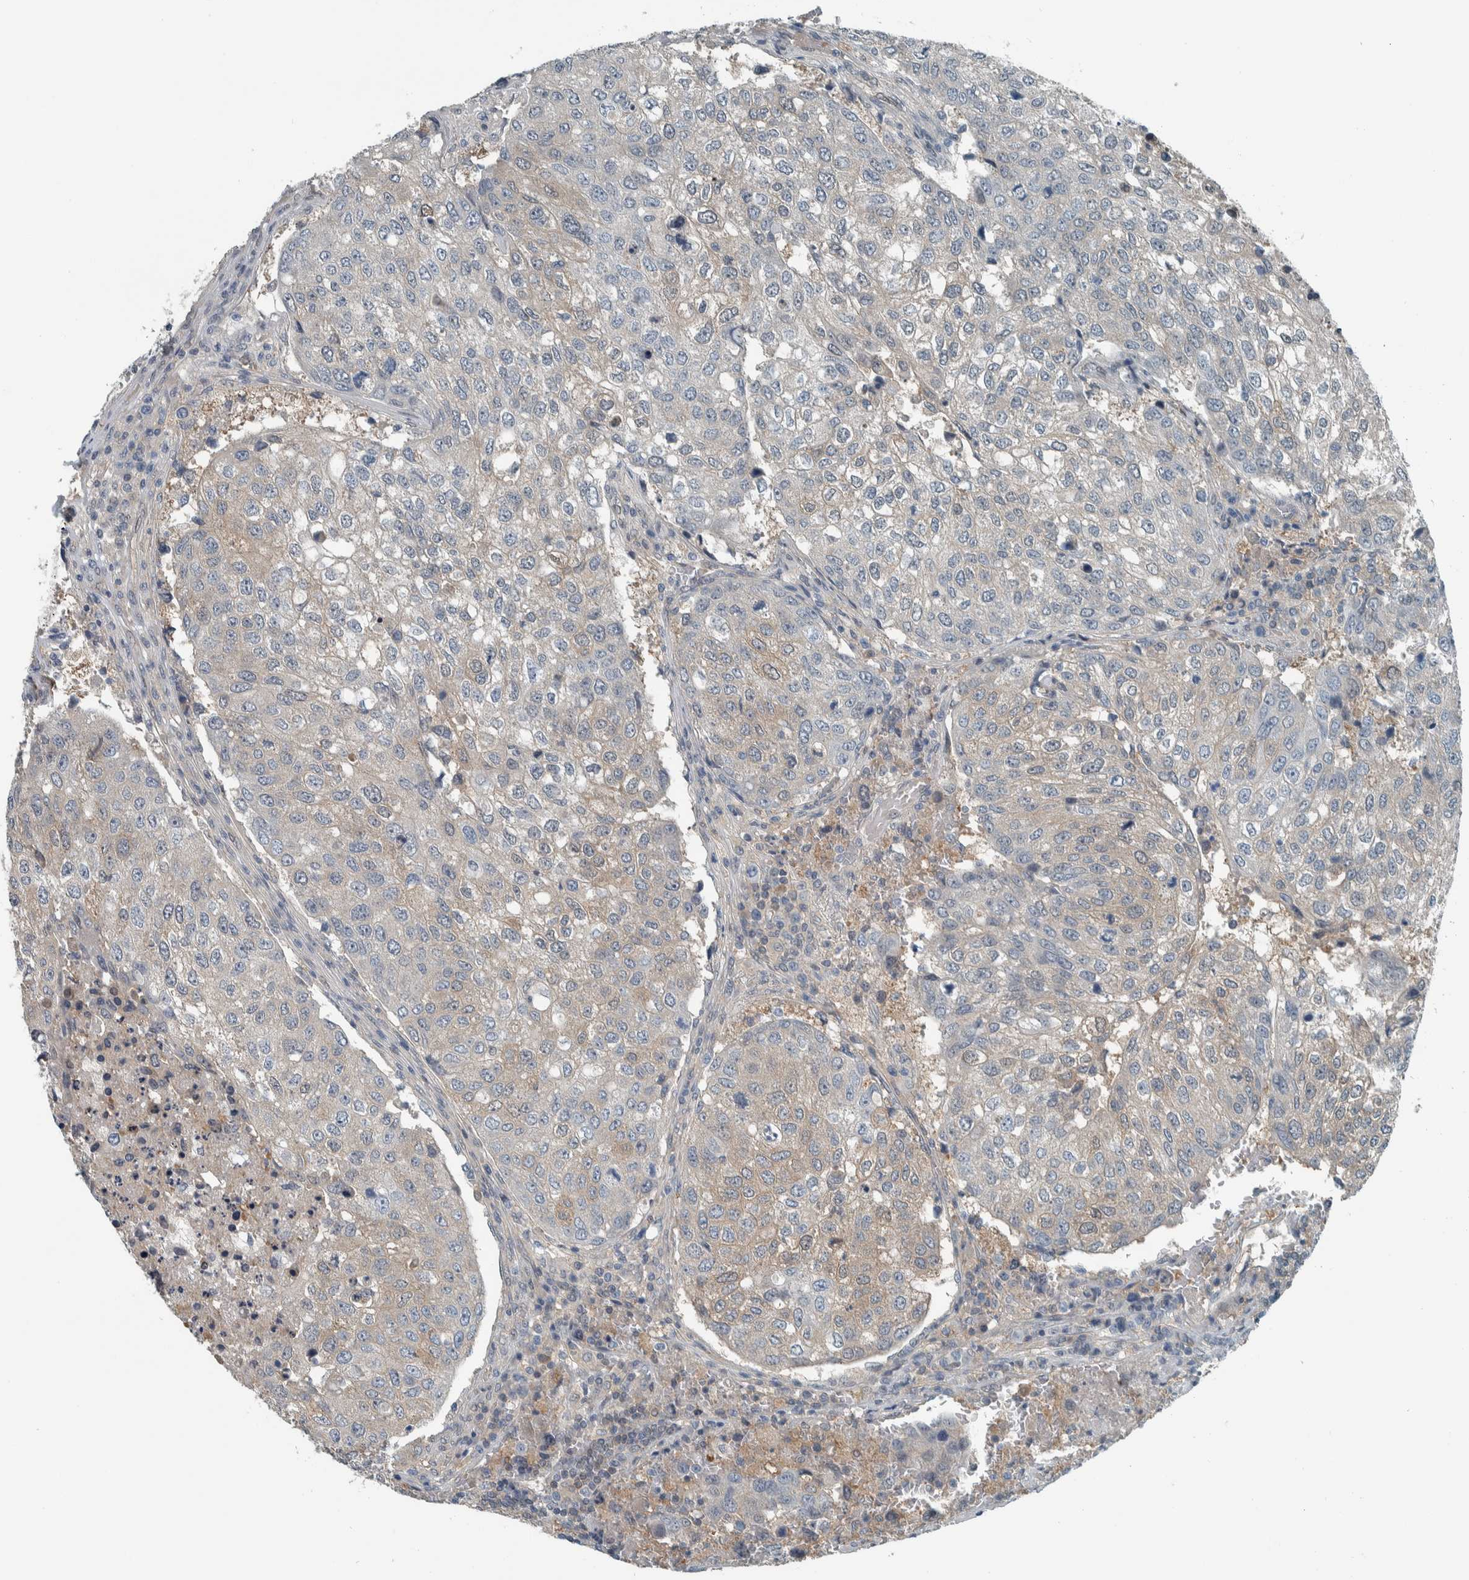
{"staining": {"intensity": "negative", "quantity": "none", "location": "none"}, "tissue": "urothelial cancer", "cell_type": "Tumor cells", "image_type": "cancer", "snomed": [{"axis": "morphology", "description": "Urothelial carcinoma, High grade"}, {"axis": "topography", "description": "Lymph node"}, {"axis": "topography", "description": "Urinary bladder"}], "caption": "This histopathology image is of urothelial cancer stained with immunohistochemistry to label a protein in brown with the nuclei are counter-stained blue. There is no positivity in tumor cells. (Stains: DAB (3,3'-diaminobenzidine) IHC with hematoxylin counter stain, Microscopy: brightfield microscopy at high magnification).", "gene": "ALAD", "patient": {"sex": "male", "age": 51}}